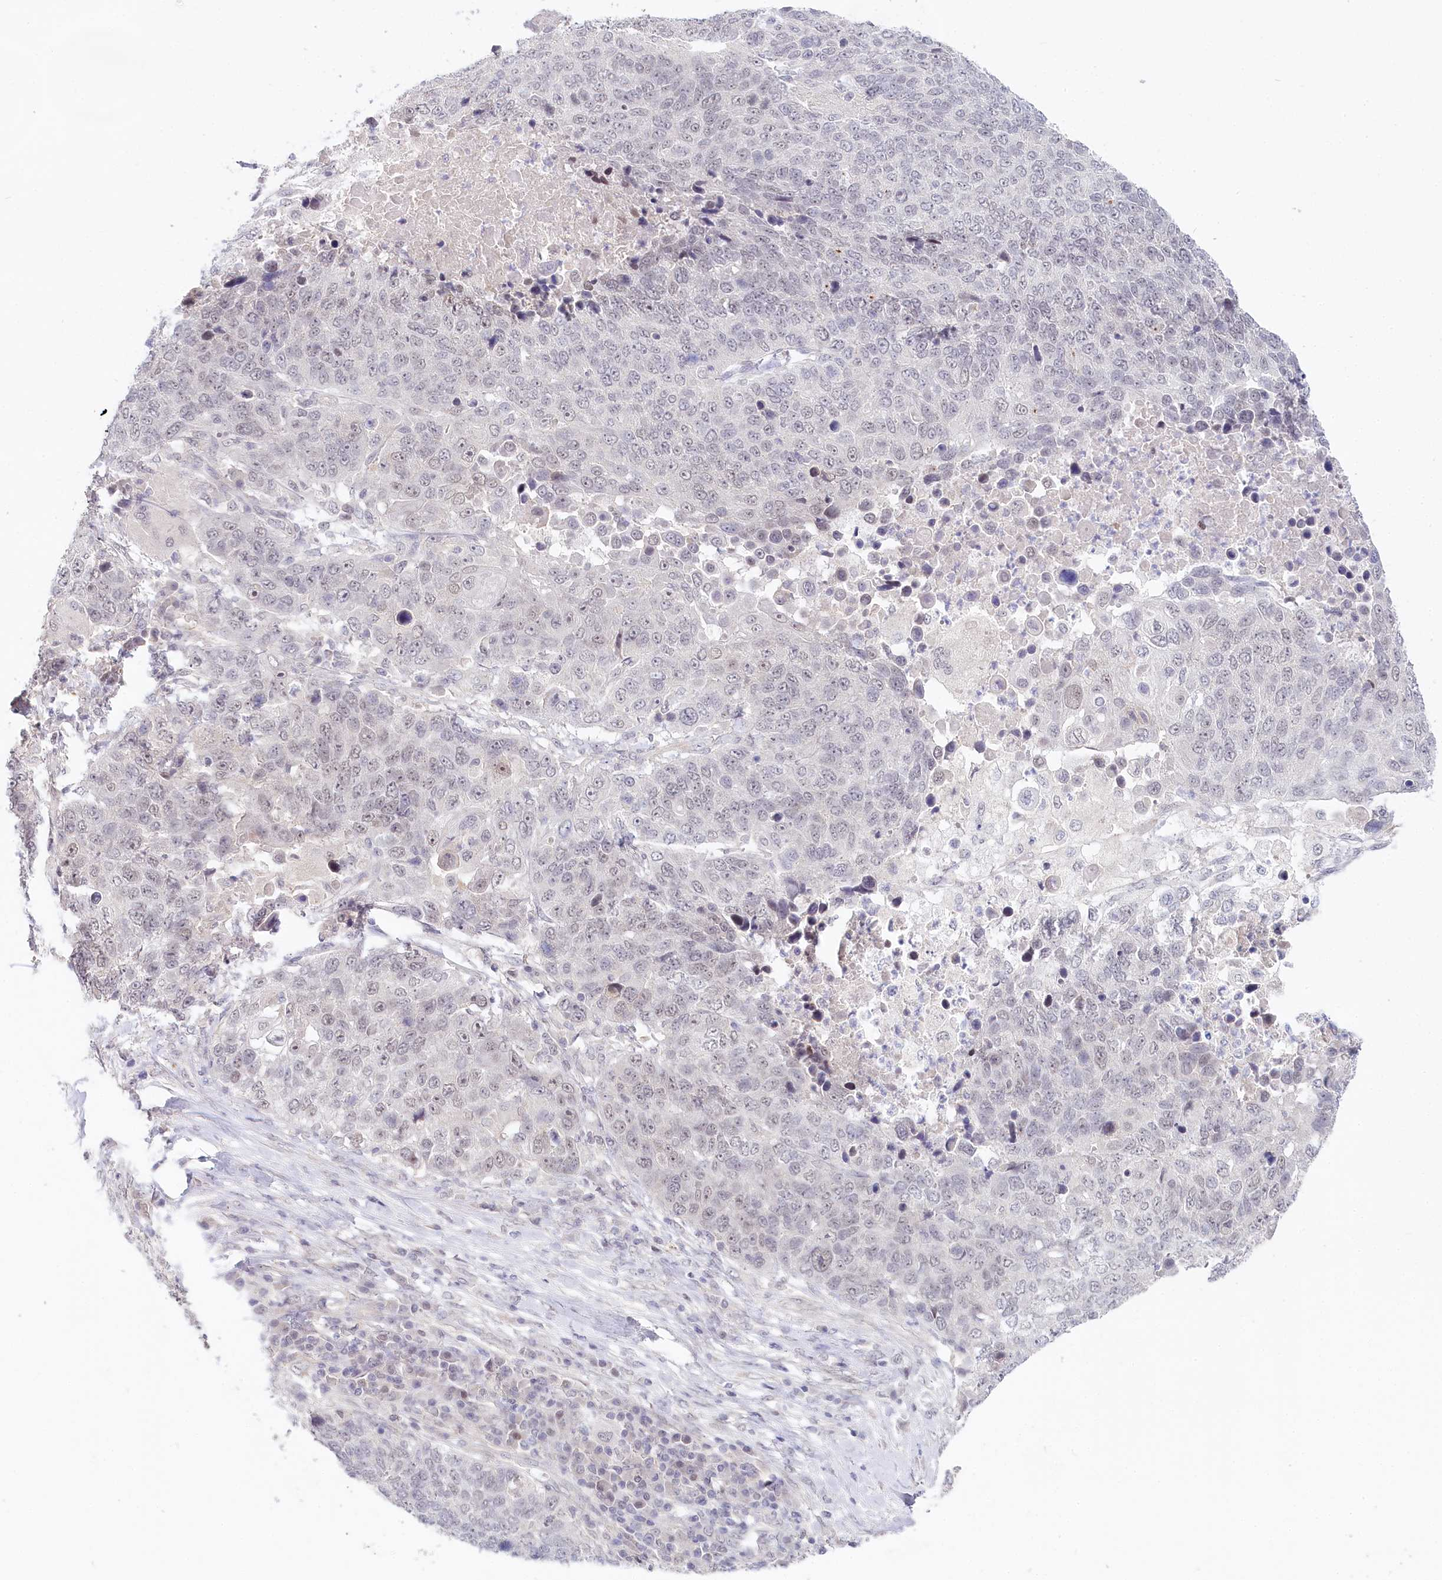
{"staining": {"intensity": "negative", "quantity": "none", "location": "none"}, "tissue": "lung cancer", "cell_type": "Tumor cells", "image_type": "cancer", "snomed": [{"axis": "morphology", "description": "Normal tissue, NOS"}, {"axis": "morphology", "description": "Squamous cell carcinoma, NOS"}, {"axis": "topography", "description": "Lymph node"}, {"axis": "topography", "description": "Lung"}], "caption": "A micrograph of squamous cell carcinoma (lung) stained for a protein displays no brown staining in tumor cells. (DAB immunohistochemistry visualized using brightfield microscopy, high magnification).", "gene": "AMTN", "patient": {"sex": "male", "age": 66}}